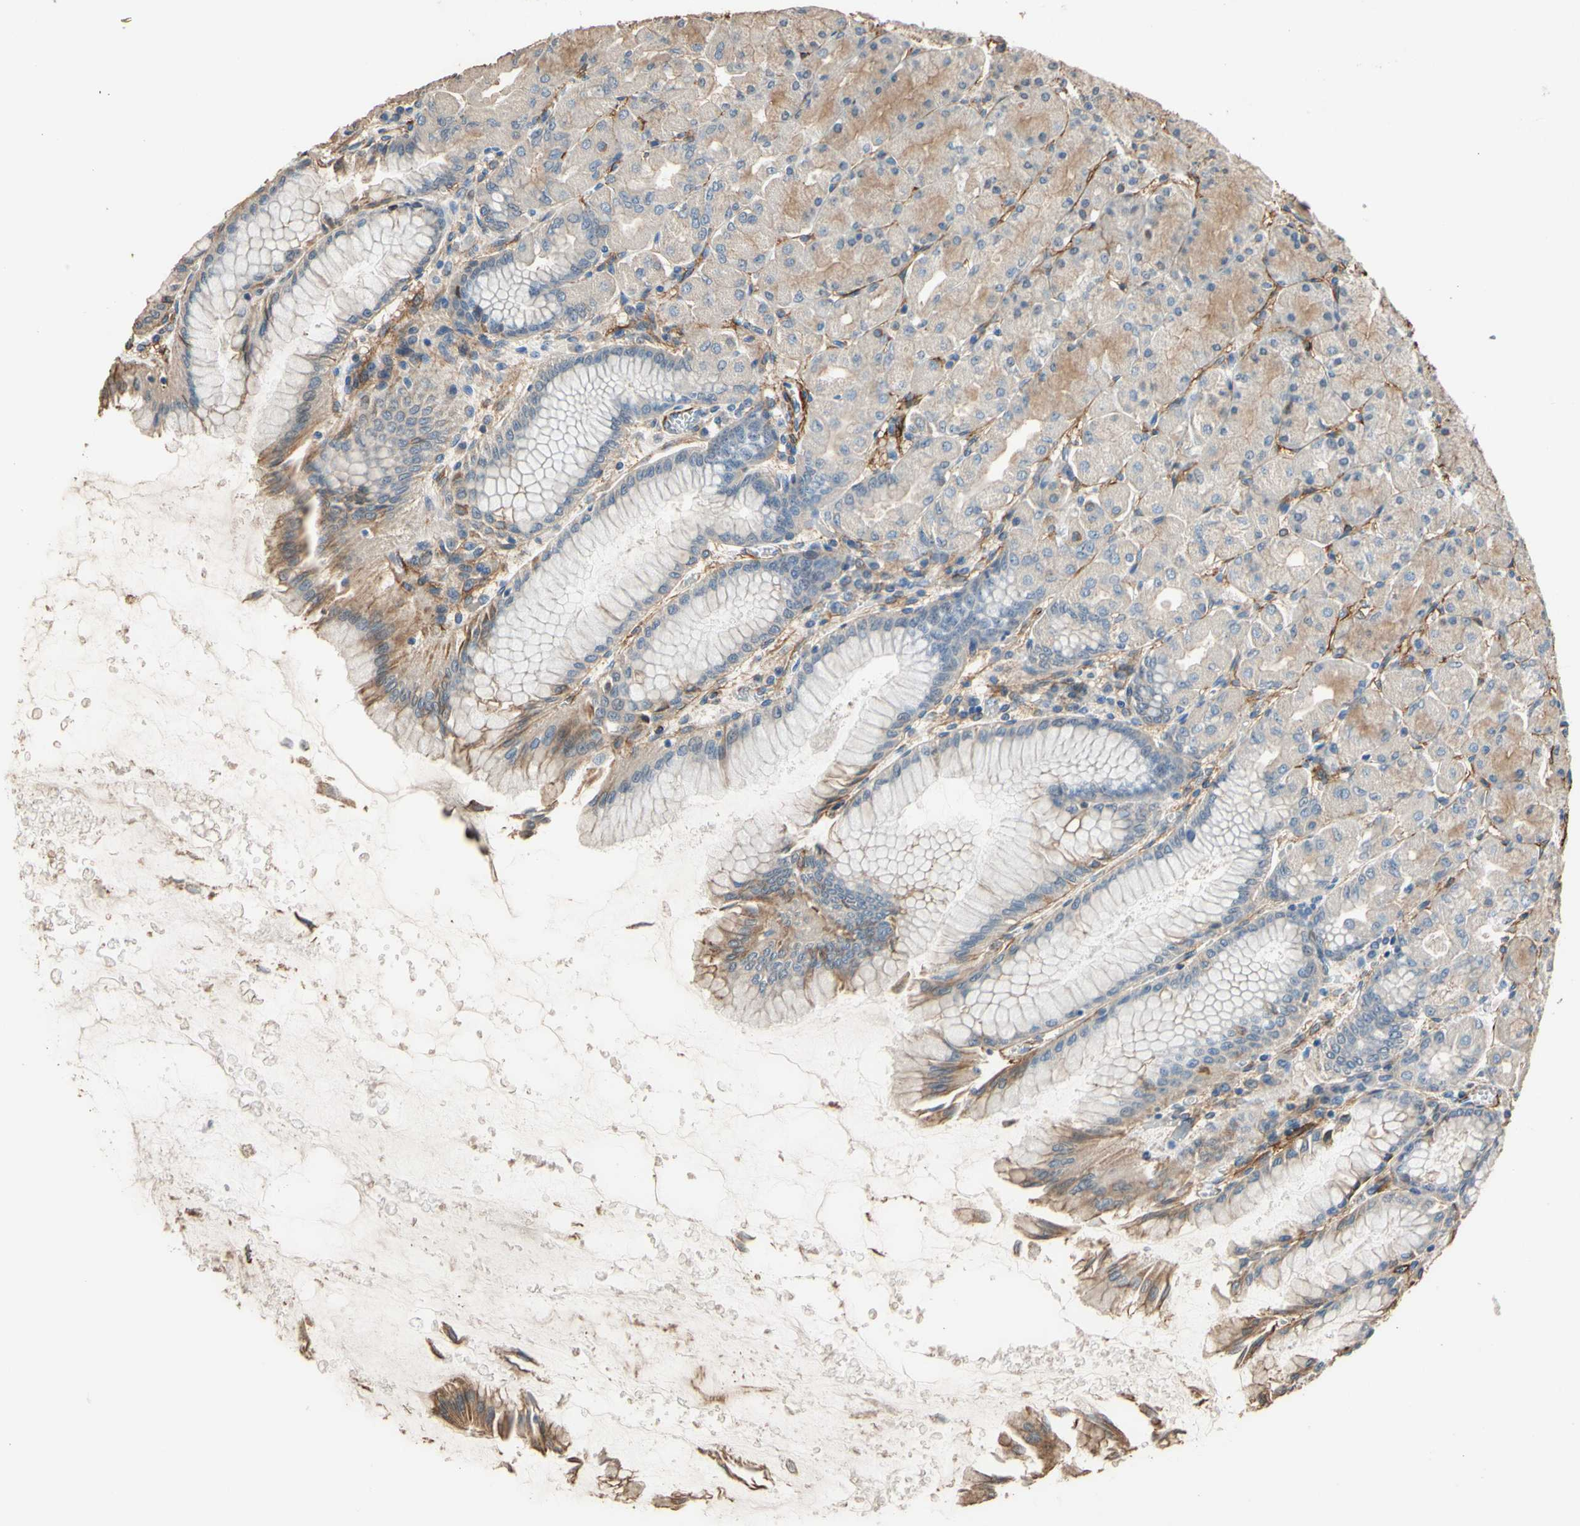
{"staining": {"intensity": "moderate", "quantity": "25%-75%", "location": "cytoplasmic/membranous"}, "tissue": "stomach", "cell_type": "Glandular cells", "image_type": "normal", "snomed": [{"axis": "morphology", "description": "Normal tissue, NOS"}, {"axis": "topography", "description": "Stomach, upper"}], "caption": "DAB (3,3'-diaminobenzidine) immunohistochemical staining of normal stomach exhibits moderate cytoplasmic/membranous protein expression in approximately 25%-75% of glandular cells. The protein is shown in brown color, while the nuclei are stained blue.", "gene": "SUSD2", "patient": {"sex": "female", "age": 56}}